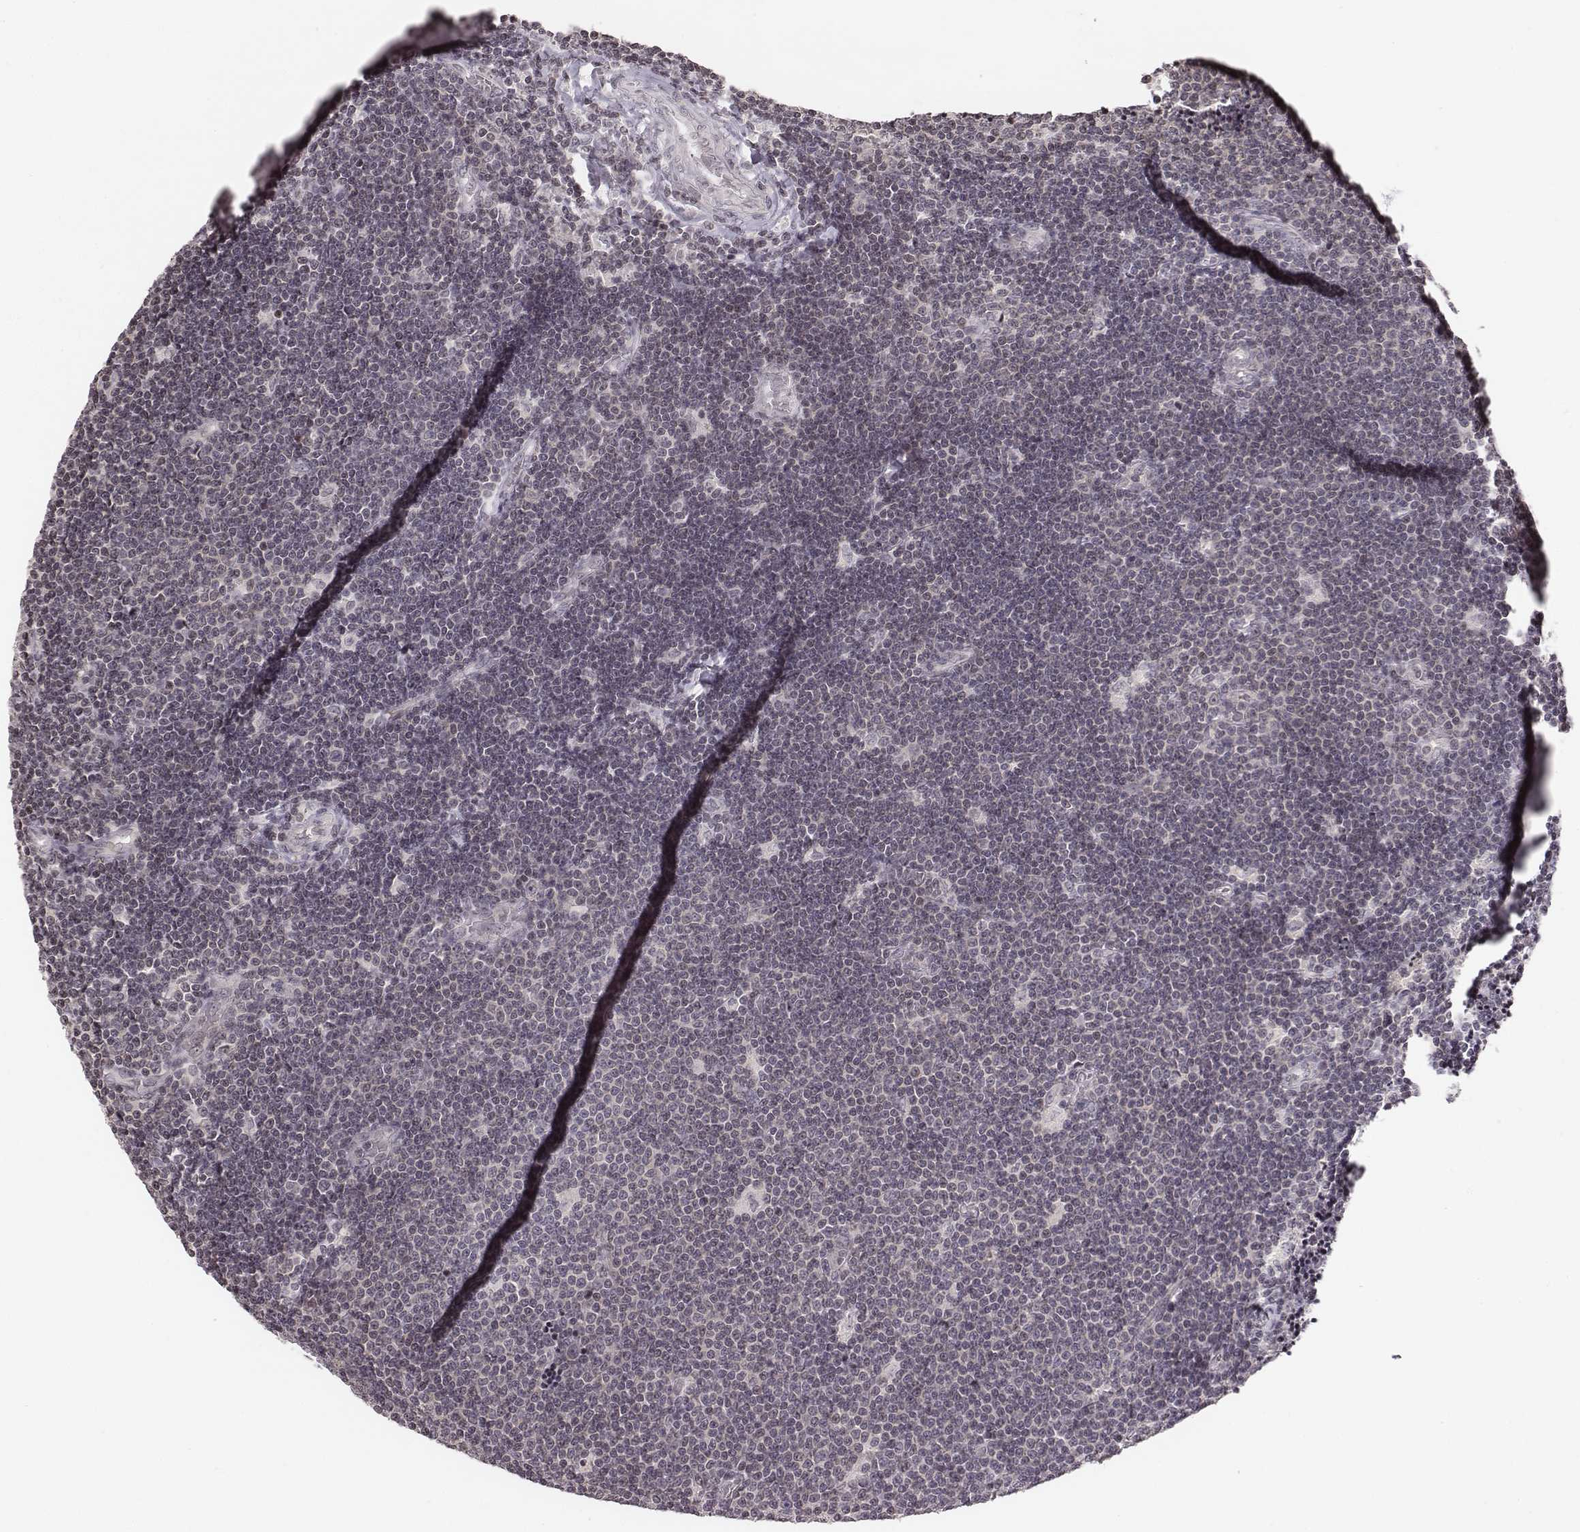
{"staining": {"intensity": "negative", "quantity": "none", "location": "none"}, "tissue": "lymphoma", "cell_type": "Tumor cells", "image_type": "cancer", "snomed": [{"axis": "morphology", "description": "Malignant lymphoma, non-Hodgkin's type, Low grade"}, {"axis": "topography", "description": "Brain"}], "caption": "Immunohistochemistry micrograph of neoplastic tissue: human lymphoma stained with DAB exhibits no significant protein expression in tumor cells.", "gene": "GRM4", "patient": {"sex": "female", "age": 66}}